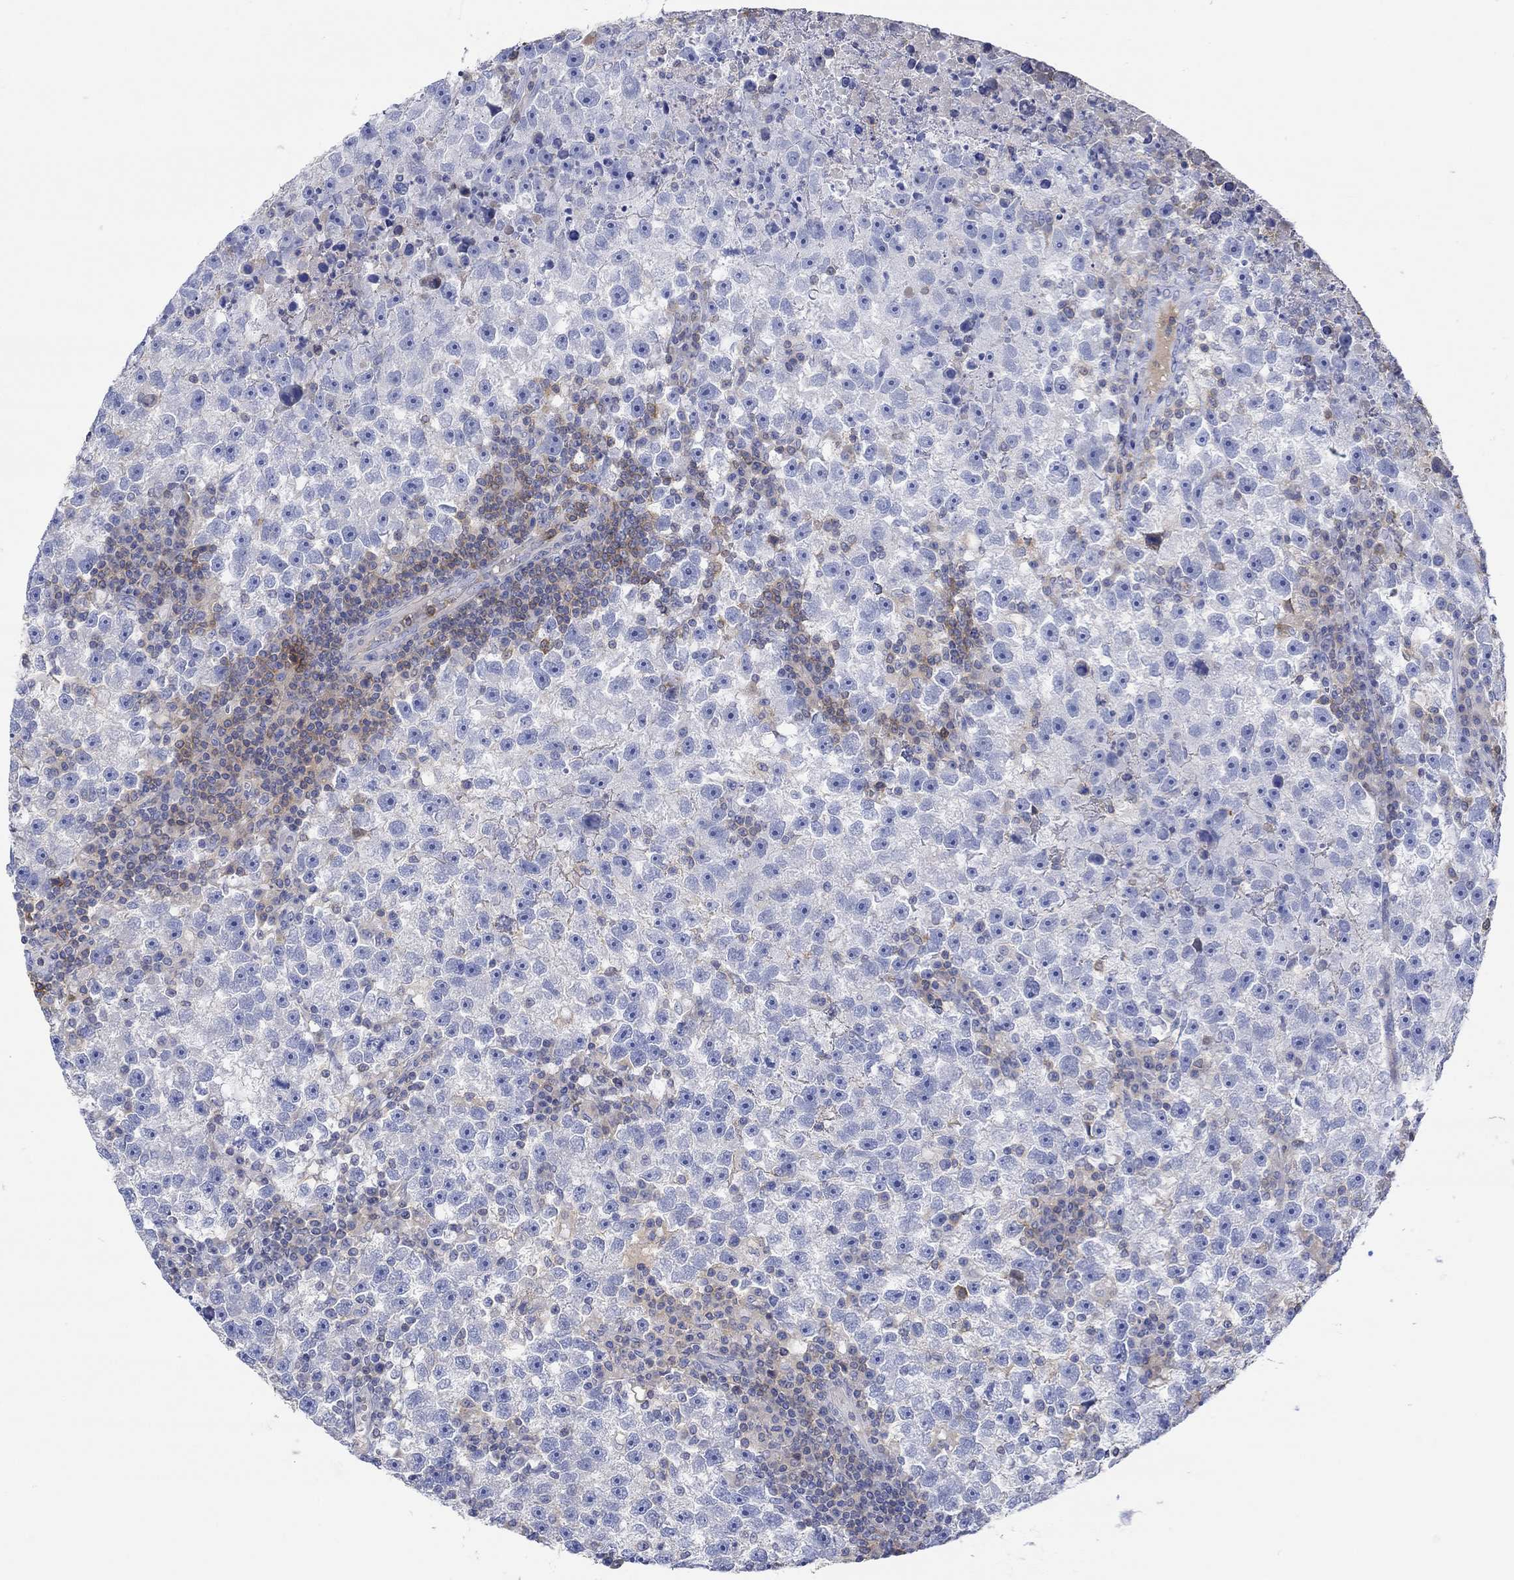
{"staining": {"intensity": "negative", "quantity": "none", "location": "none"}, "tissue": "testis cancer", "cell_type": "Tumor cells", "image_type": "cancer", "snomed": [{"axis": "morphology", "description": "Seminoma, NOS"}, {"axis": "topography", "description": "Testis"}], "caption": "Protein analysis of testis cancer (seminoma) demonstrates no significant staining in tumor cells.", "gene": "GCM1", "patient": {"sex": "male", "age": 47}}